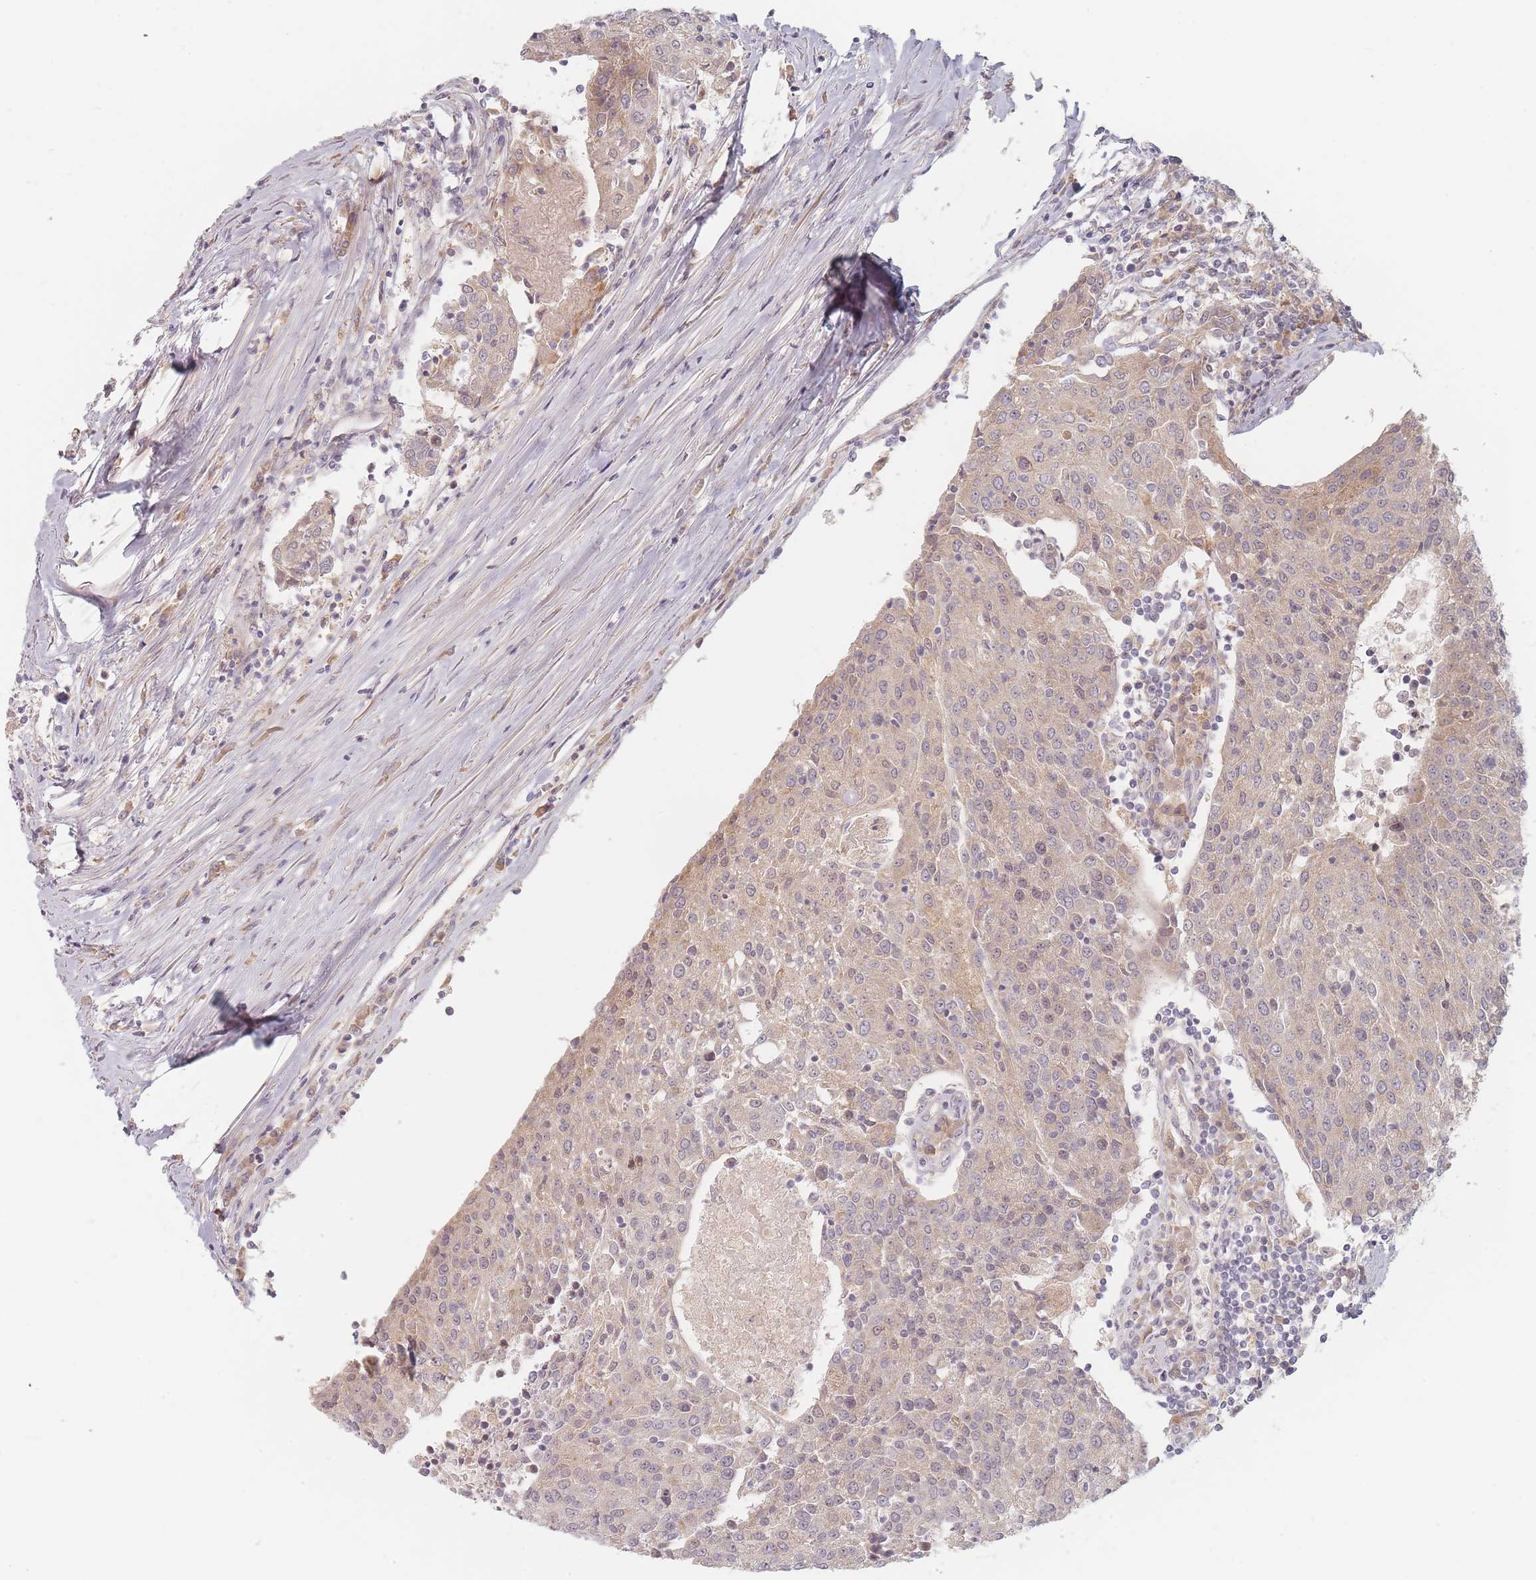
{"staining": {"intensity": "moderate", "quantity": "25%-75%", "location": "cytoplasmic/membranous,nuclear"}, "tissue": "urothelial cancer", "cell_type": "Tumor cells", "image_type": "cancer", "snomed": [{"axis": "morphology", "description": "Urothelial carcinoma, High grade"}, {"axis": "topography", "description": "Urinary bladder"}], "caption": "Human urothelial carcinoma (high-grade) stained with a protein marker exhibits moderate staining in tumor cells.", "gene": "ZKSCAN7", "patient": {"sex": "female", "age": 85}}